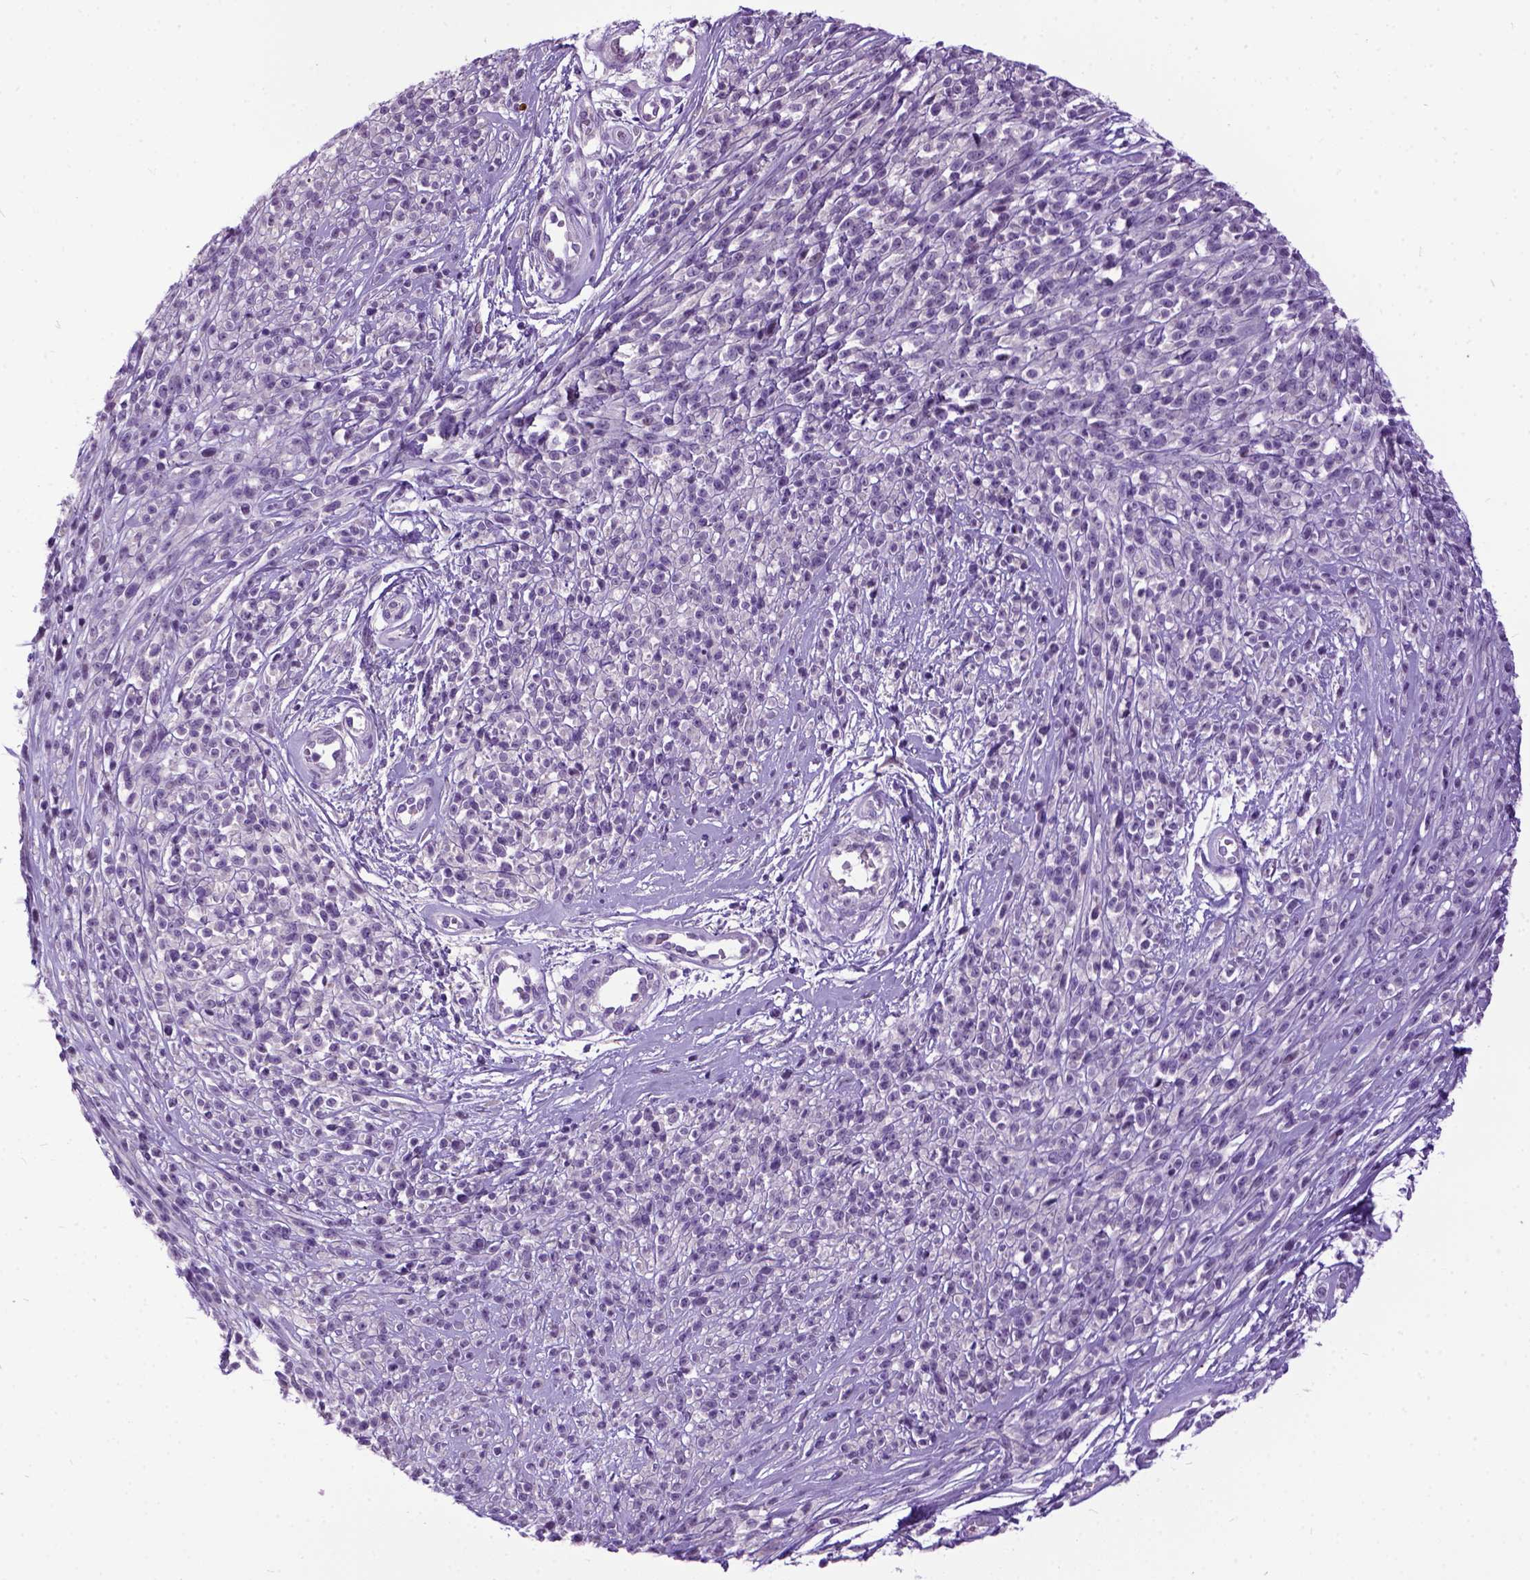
{"staining": {"intensity": "negative", "quantity": "none", "location": "none"}, "tissue": "melanoma", "cell_type": "Tumor cells", "image_type": "cancer", "snomed": [{"axis": "morphology", "description": "Malignant melanoma, NOS"}, {"axis": "topography", "description": "Skin"}, {"axis": "topography", "description": "Skin of trunk"}], "caption": "The immunohistochemistry micrograph has no significant staining in tumor cells of melanoma tissue.", "gene": "NEK5", "patient": {"sex": "male", "age": 74}}